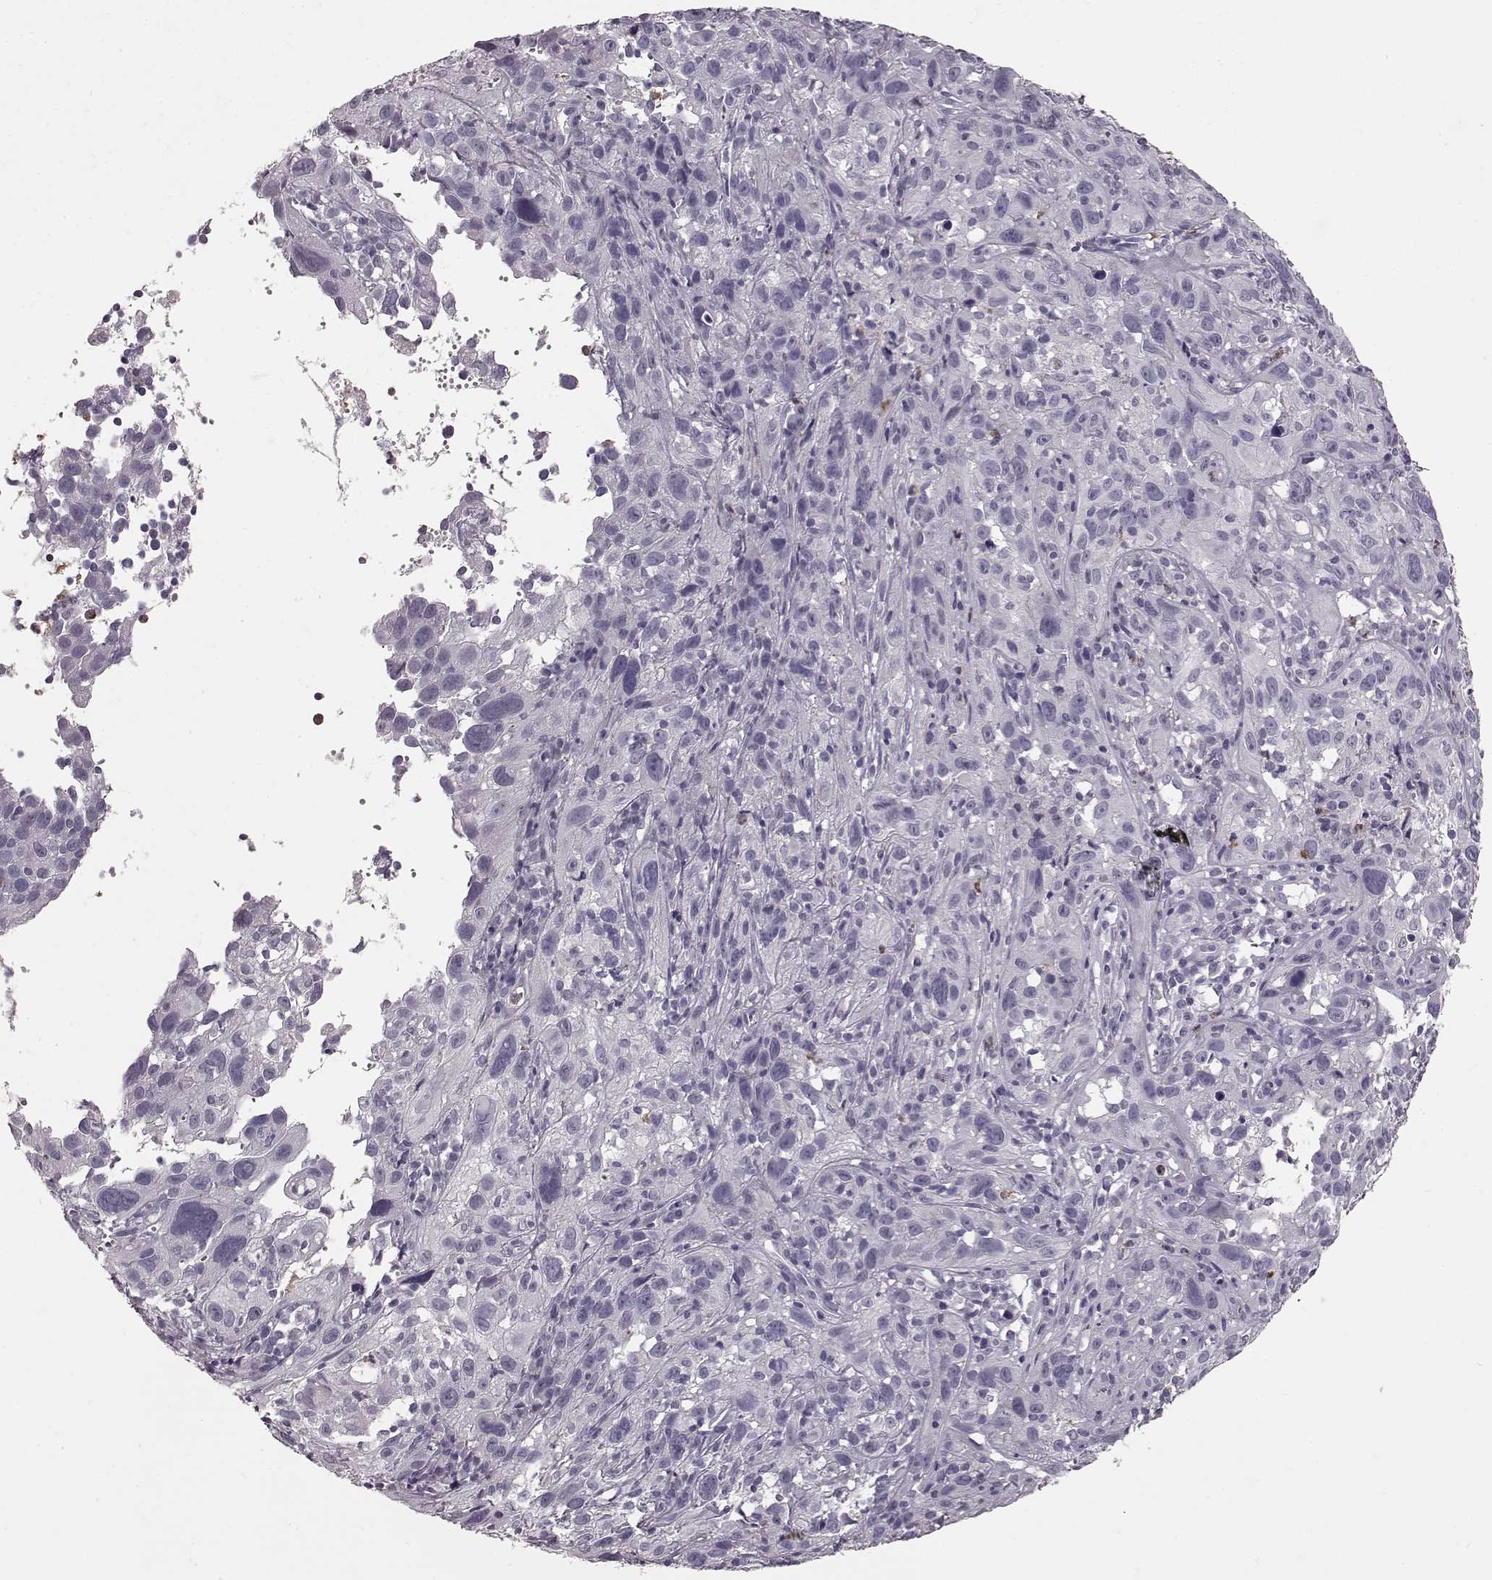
{"staining": {"intensity": "negative", "quantity": "none", "location": "none"}, "tissue": "cervical cancer", "cell_type": "Tumor cells", "image_type": "cancer", "snomed": [{"axis": "morphology", "description": "Squamous cell carcinoma, NOS"}, {"axis": "topography", "description": "Cervix"}], "caption": "Protein analysis of cervical cancer (squamous cell carcinoma) shows no significant positivity in tumor cells. (DAB immunohistochemistry visualized using brightfield microscopy, high magnification).", "gene": "FUT4", "patient": {"sex": "female", "age": 37}}